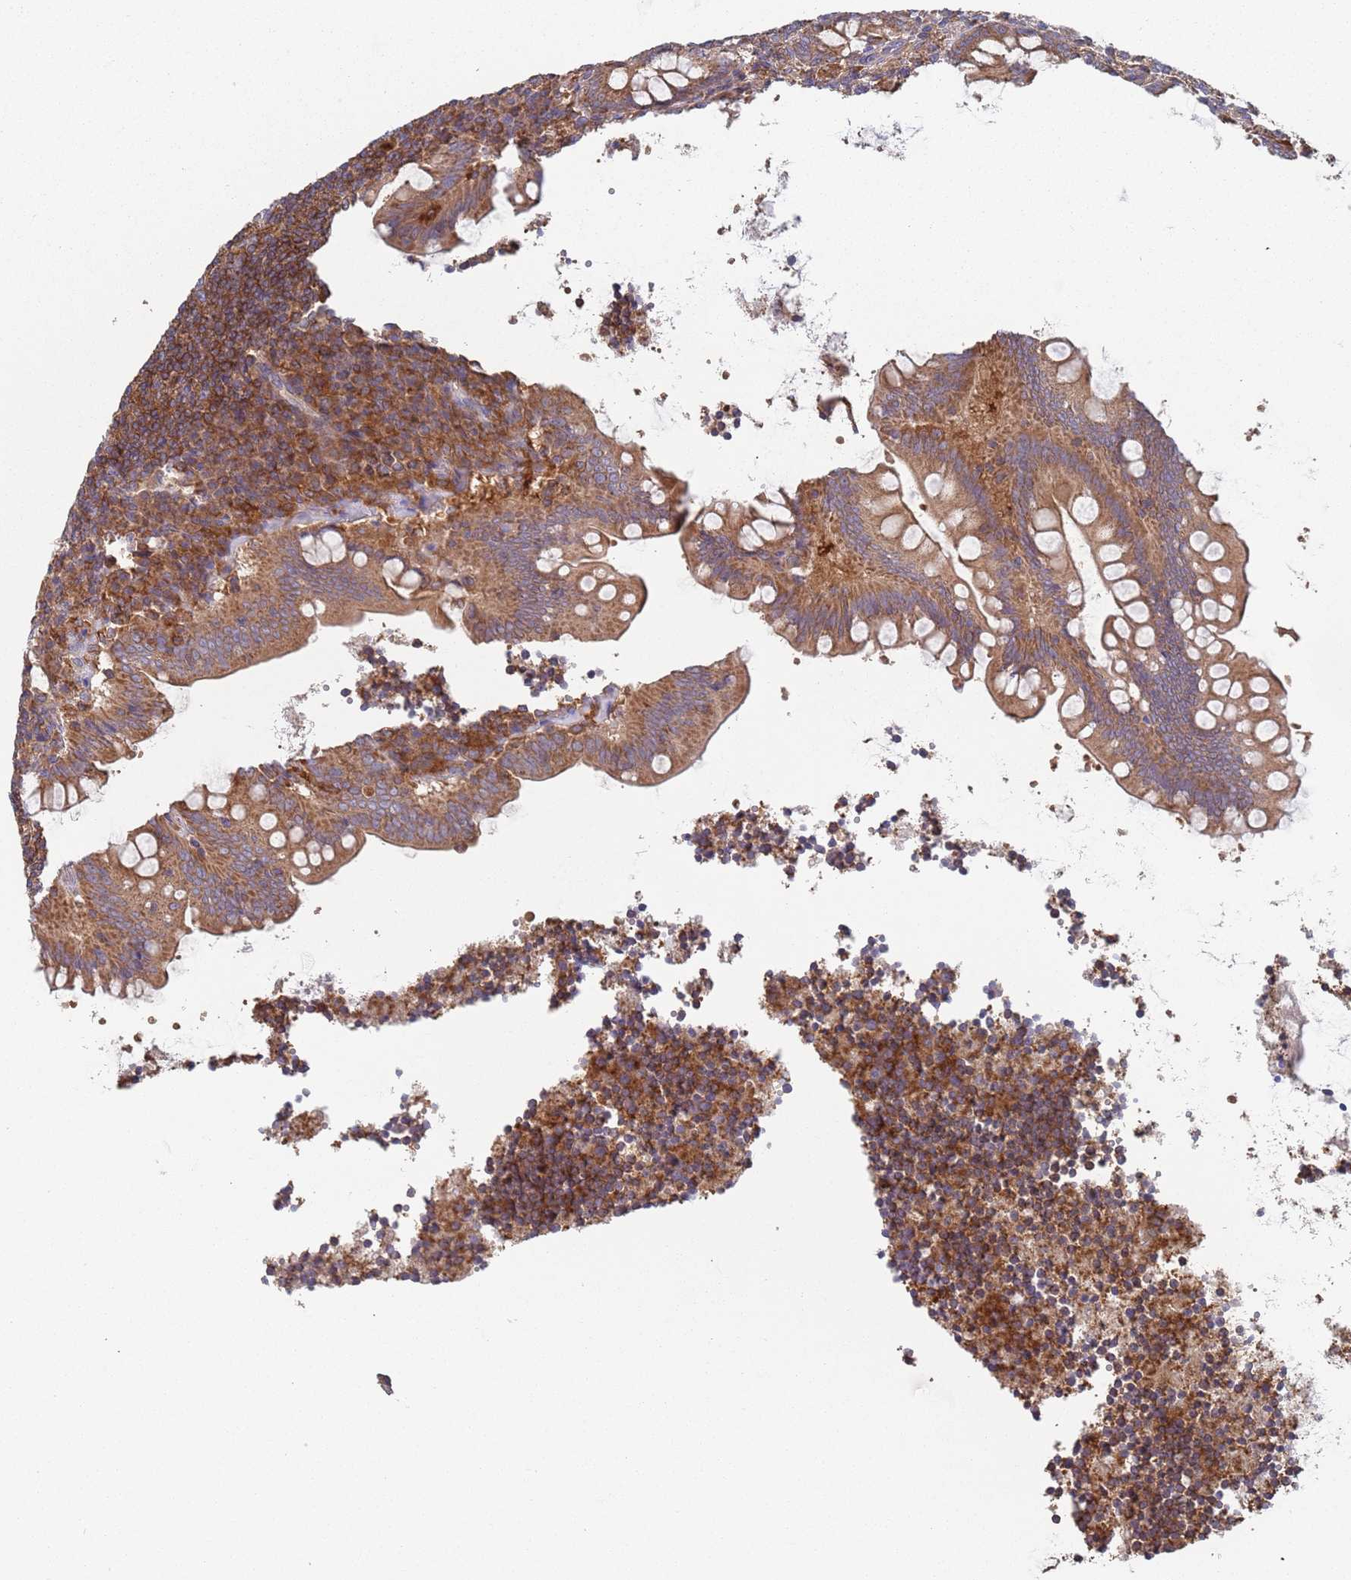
{"staining": {"intensity": "moderate", "quantity": ">75%", "location": "cytoplasmic/membranous"}, "tissue": "appendix", "cell_type": "Glandular cells", "image_type": "normal", "snomed": [{"axis": "morphology", "description": "Normal tissue, NOS"}, {"axis": "topography", "description": "Appendix"}], "caption": "Protein staining of normal appendix shows moderate cytoplasmic/membranous expression in approximately >75% of glandular cells. Nuclei are stained in blue.", "gene": "GDI1", "patient": {"sex": "female", "age": 33}}